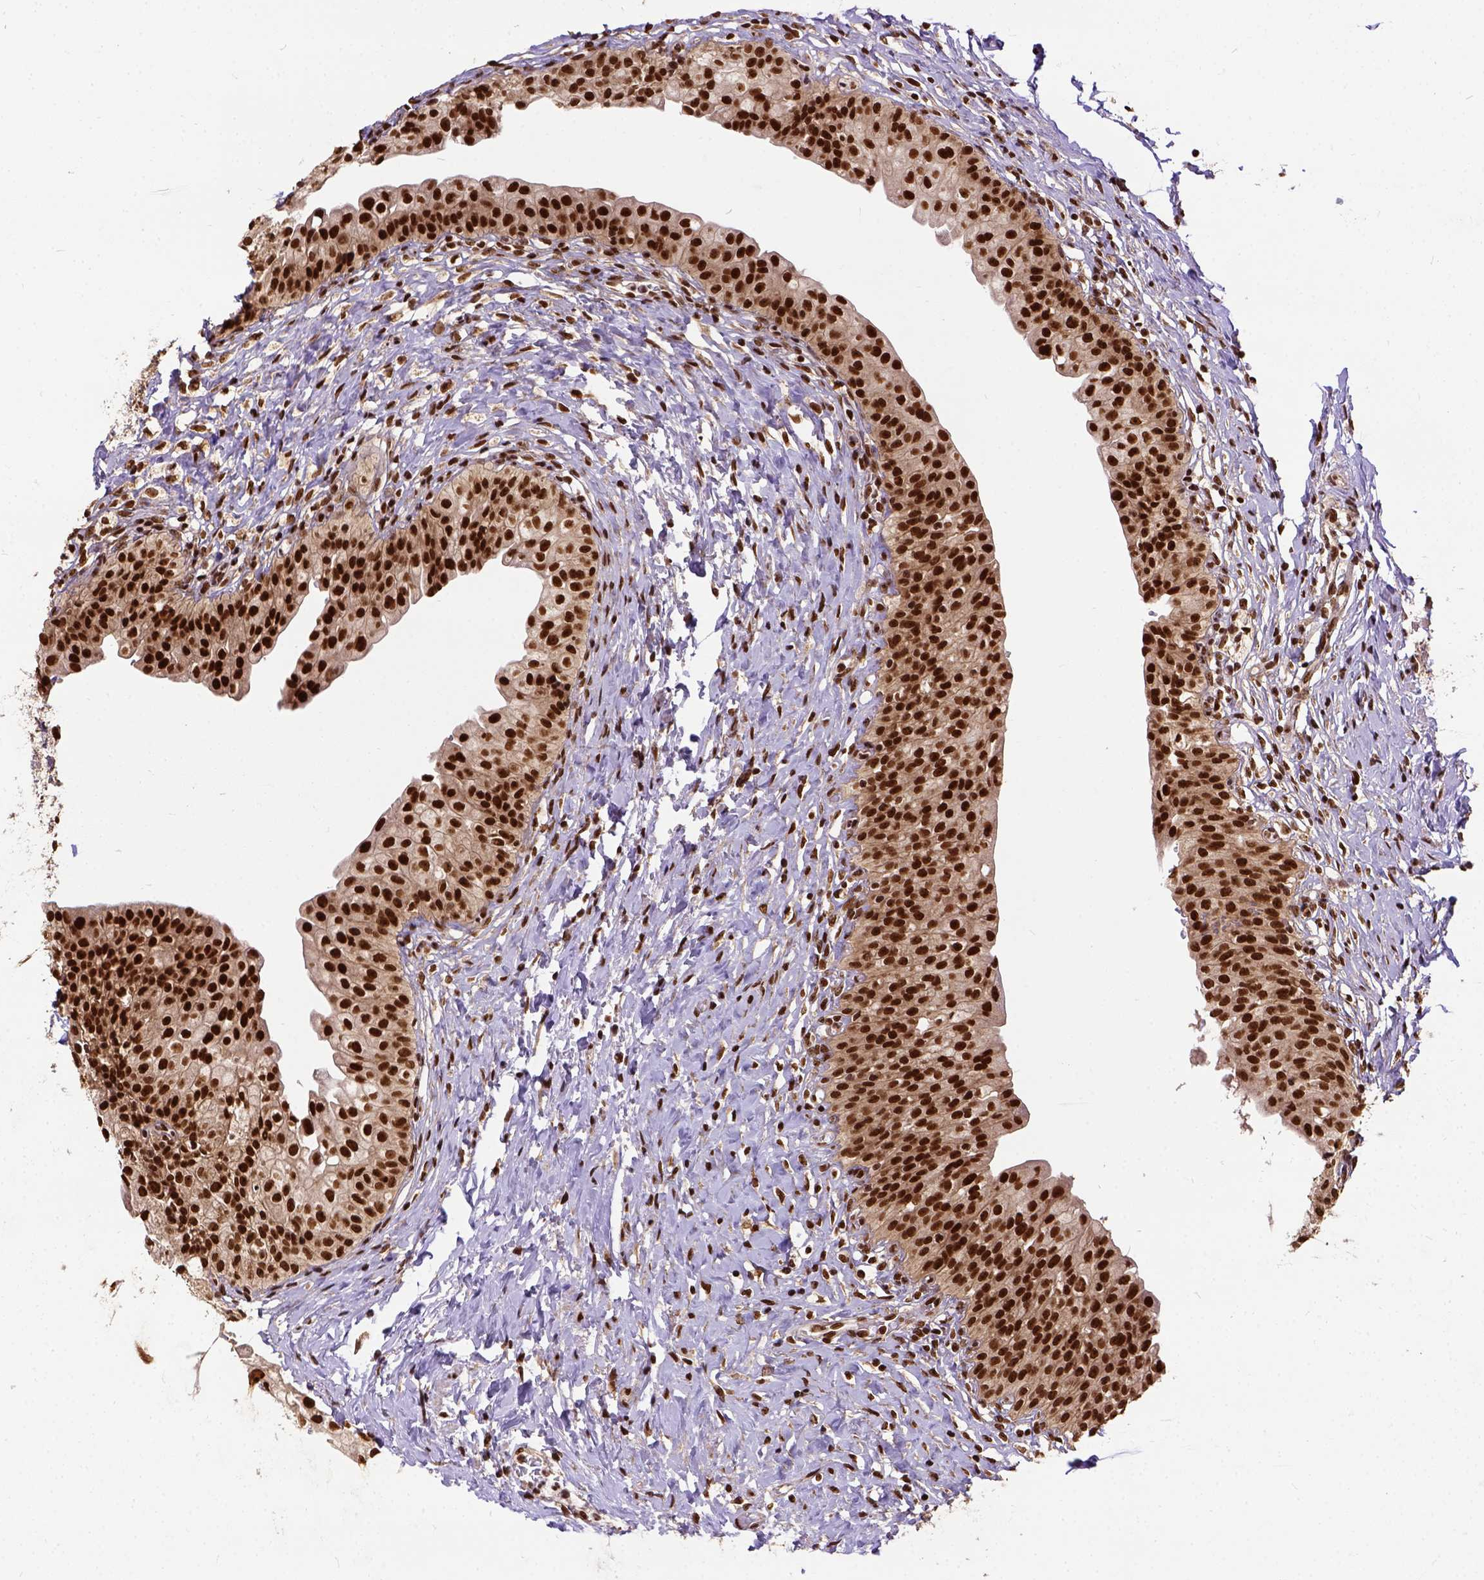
{"staining": {"intensity": "strong", "quantity": ">75%", "location": "nuclear"}, "tissue": "urinary bladder", "cell_type": "Urothelial cells", "image_type": "normal", "snomed": [{"axis": "morphology", "description": "Normal tissue, NOS"}, {"axis": "topography", "description": "Urinary bladder"}], "caption": "Immunohistochemistry (IHC) micrograph of unremarkable urinary bladder: human urinary bladder stained using IHC exhibits high levels of strong protein expression localized specifically in the nuclear of urothelial cells, appearing as a nuclear brown color.", "gene": "NACC1", "patient": {"sex": "male", "age": 76}}